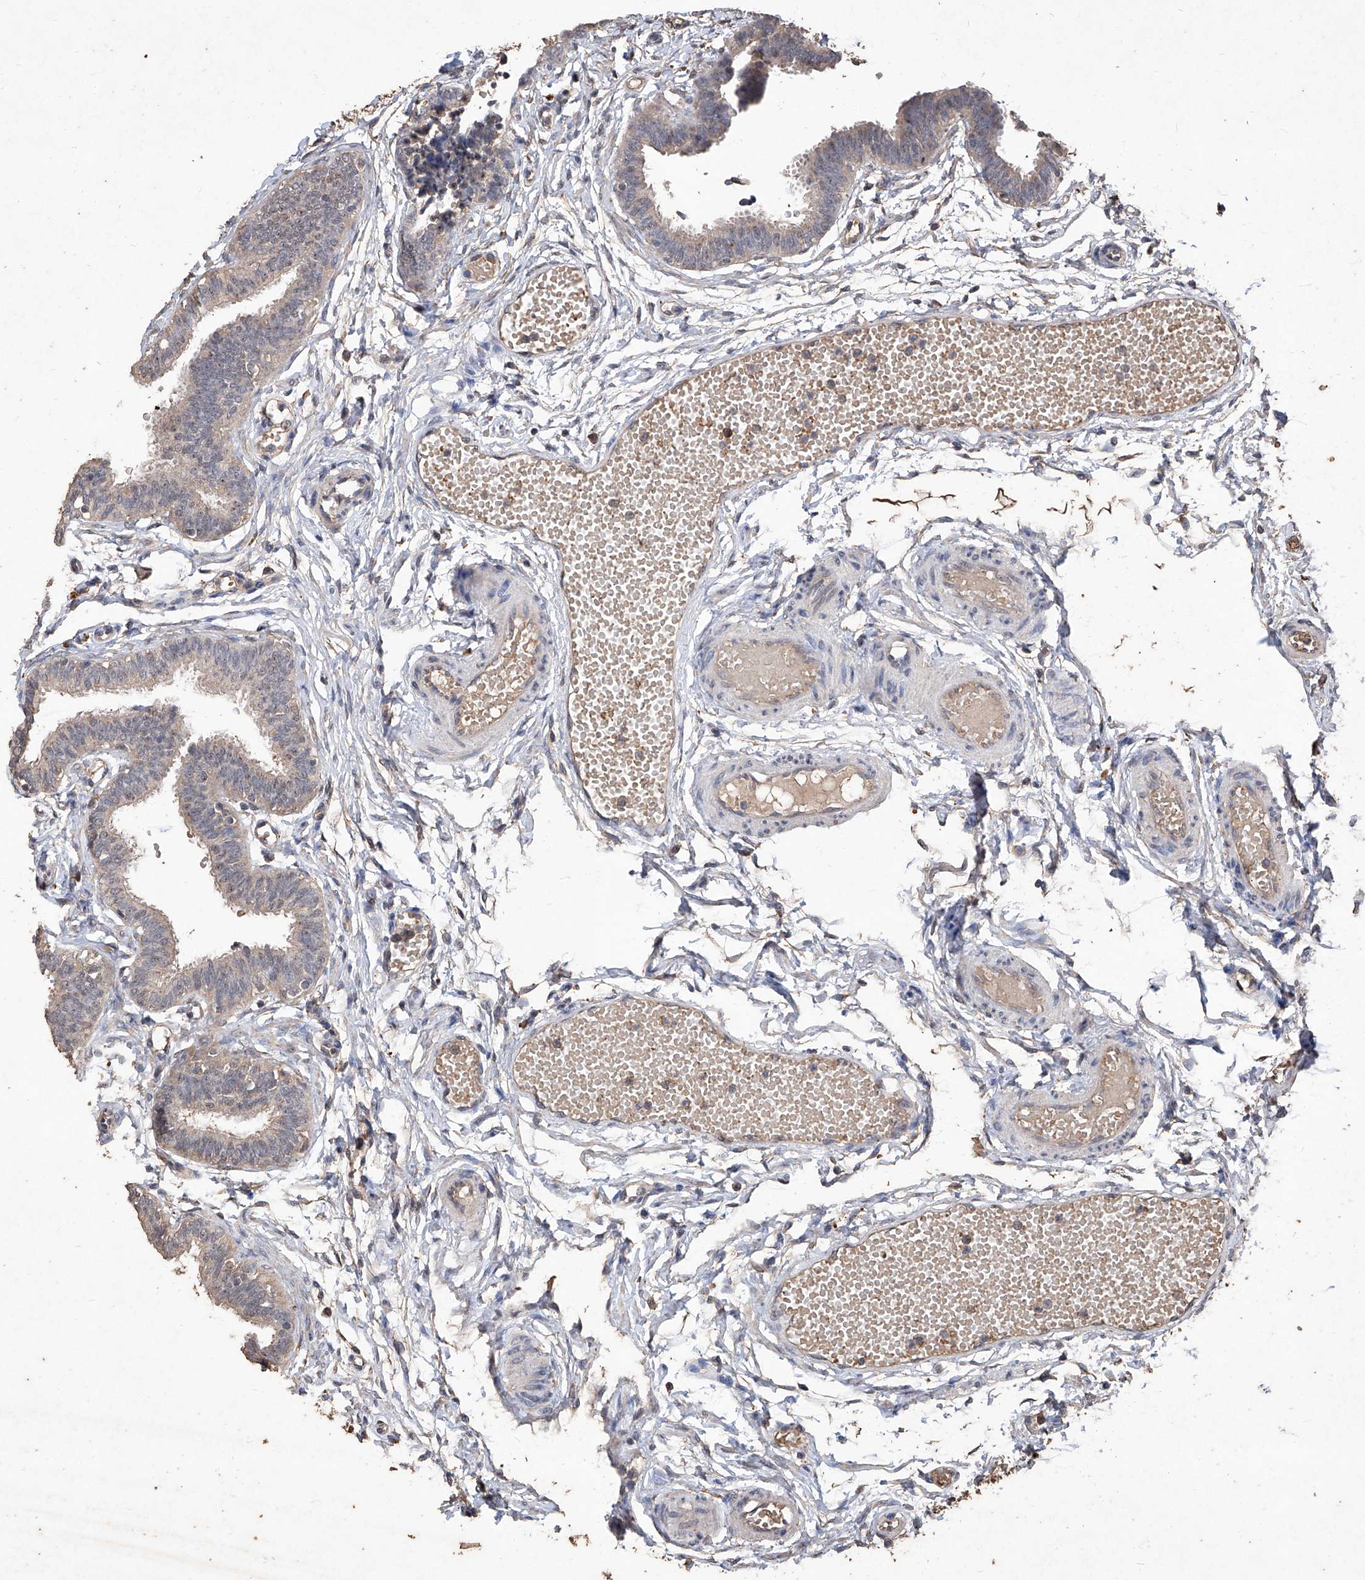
{"staining": {"intensity": "weak", "quantity": "25%-75%", "location": "cytoplasmic/membranous,nuclear"}, "tissue": "fallopian tube", "cell_type": "Glandular cells", "image_type": "normal", "snomed": [{"axis": "morphology", "description": "Normal tissue, NOS"}, {"axis": "topography", "description": "Fallopian tube"}, {"axis": "topography", "description": "Ovary"}], "caption": "Weak cytoplasmic/membranous,nuclear expression is seen in about 25%-75% of glandular cells in normal fallopian tube.", "gene": "EML1", "patient": {"sex": "female", "age": 23}}